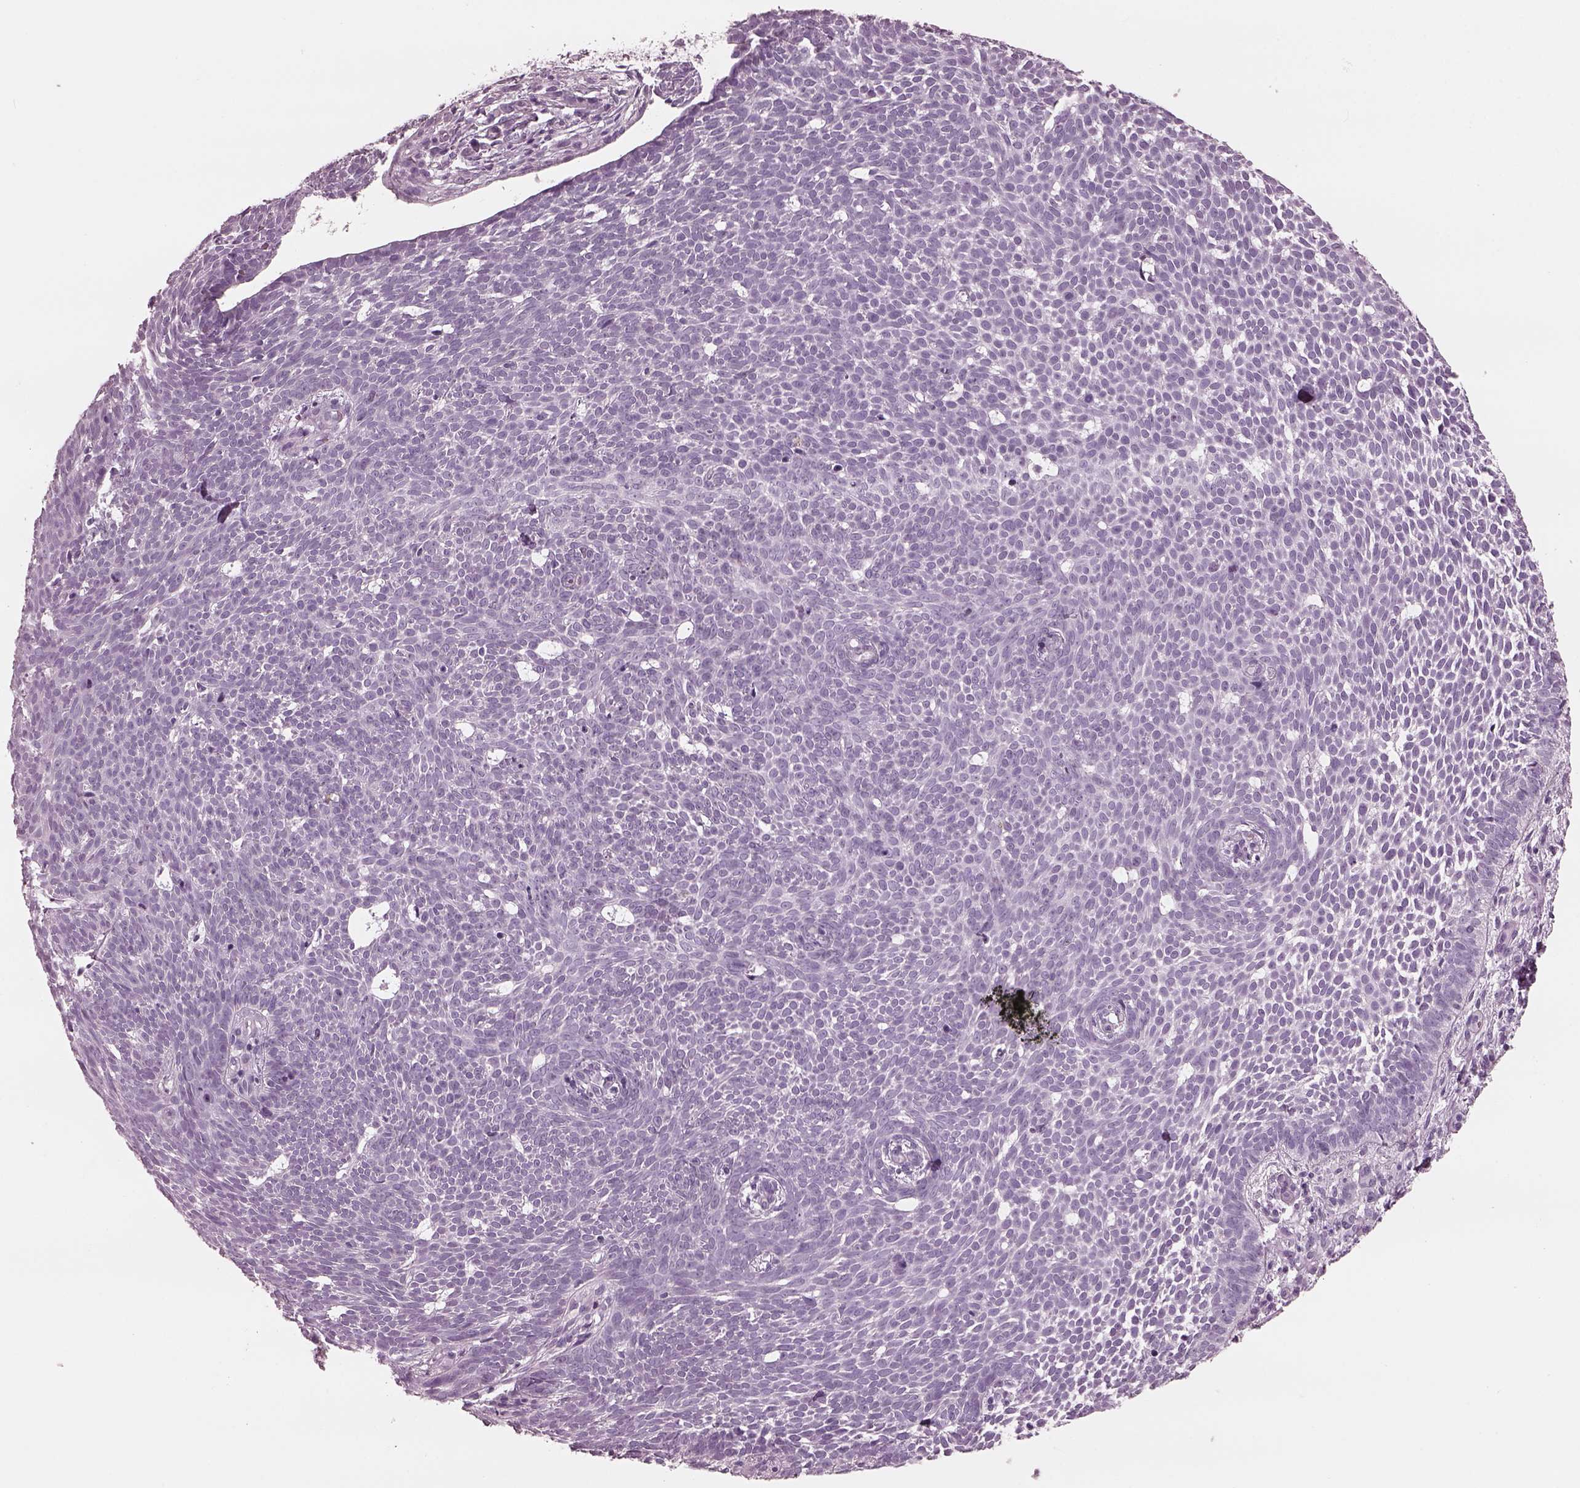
{"staining": {"intensity": "negative", "quantity": "none", "location": "none"}, "tissue": "skin cancer", "cell_type": "Tumor cells", "image_type": "cancer", "snomed": [{"axis": "morphology", "description": "Basal cell carcinoma"}, {"axis": "topography", "description": "Skin"}], "caption": "Tumor cells show no significant protein expression in skin basal cell carcinoma. Nuclei are stained in blue.", "gene": "FABP9", "patient": {"sex": "male", "age": 59}}